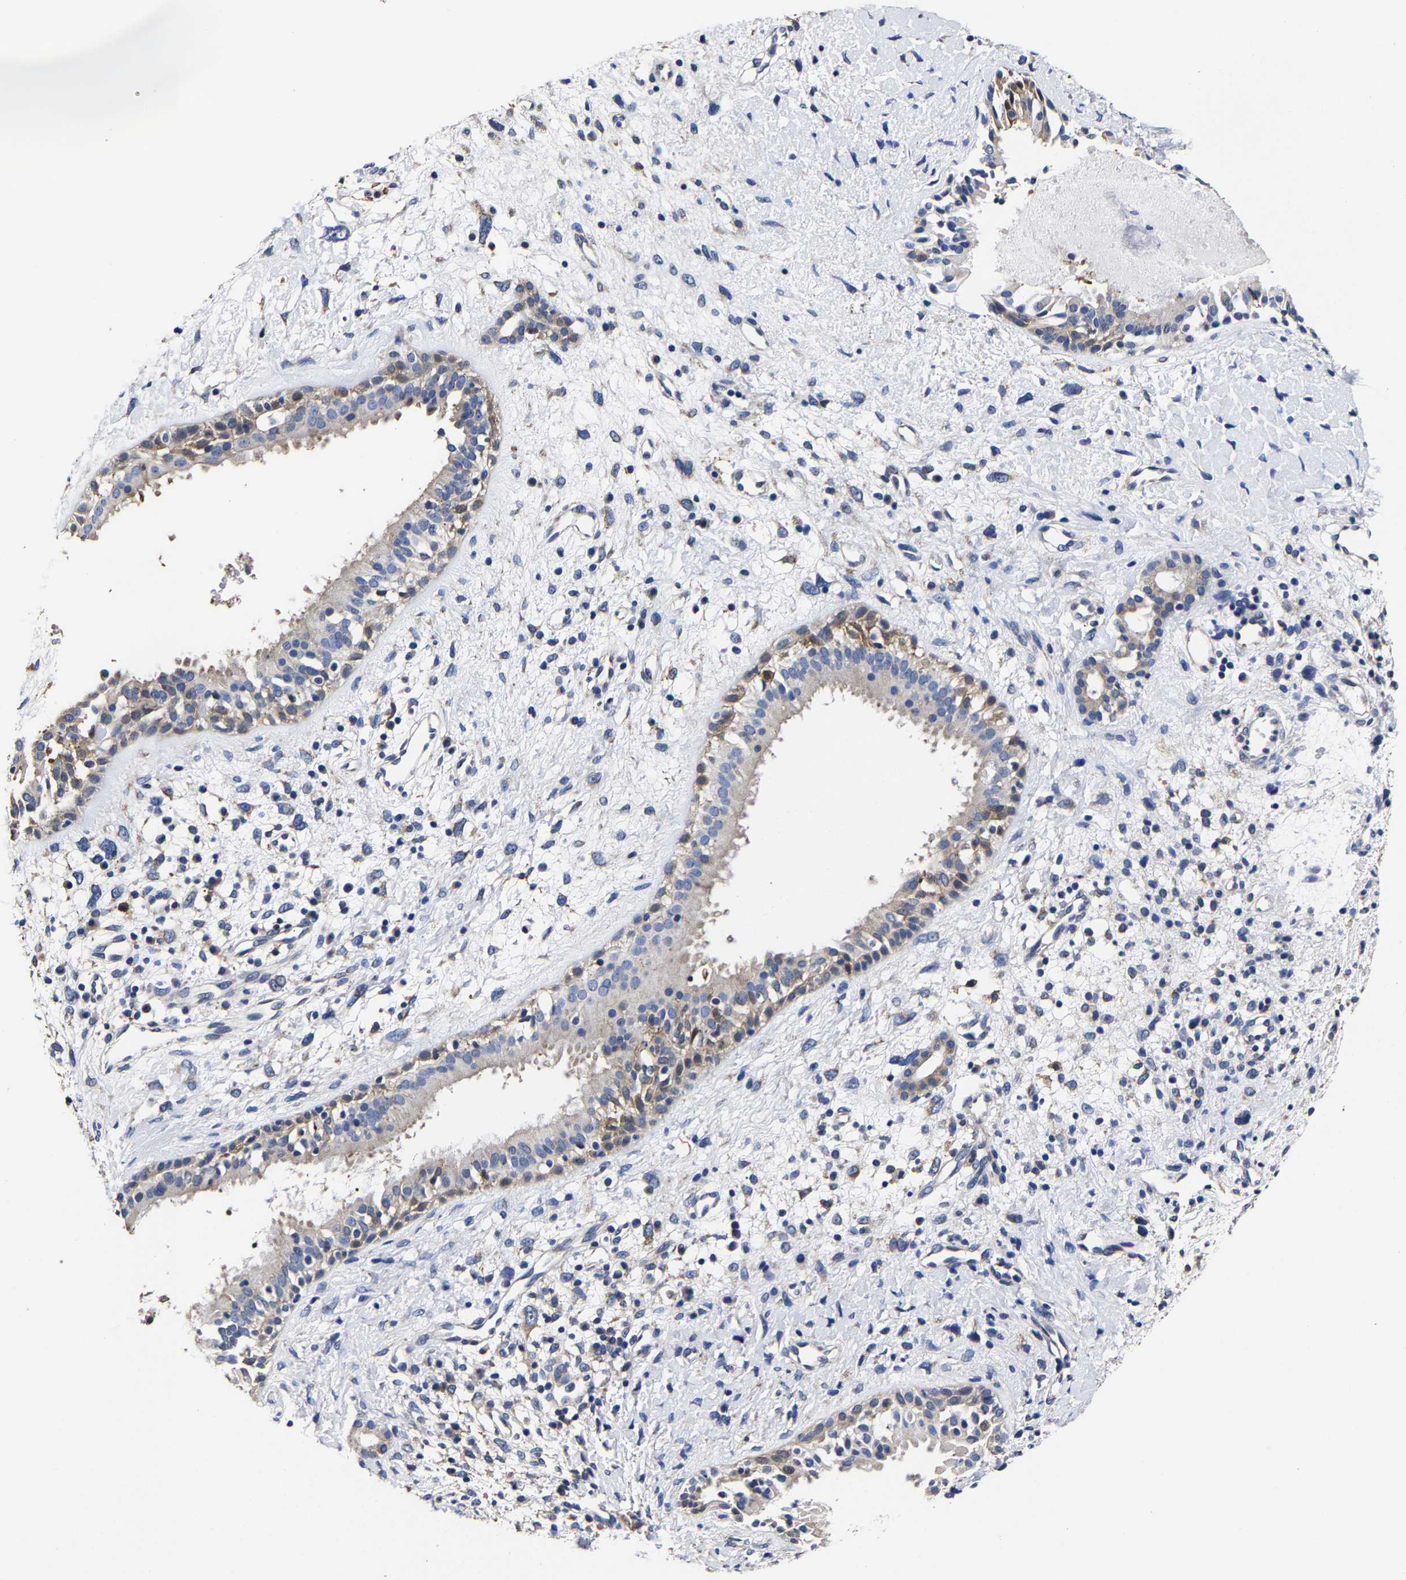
{"staining": {"intensity": "weak", "quantity": "25%-75%", "location": "cytoplasmic/membranous"}, "tissue": "nasopharynx", "cell_type": "Respiratory epithelial cells", "image_type": "normal", "snomed": [{"axis": "morphology", "description": "Normal tissue, NOS"}, {"axis": "topography", "description": "Nasopharynx"}], "caption": "This is a micrograph of immunohistochemistry staining of benign nasopharynx, which shows weak expression in the cytoplasmic/membranous of respiratory epithelial cells.", "gene": "AASS", "patient": {"sex": "male", "age": 22}}